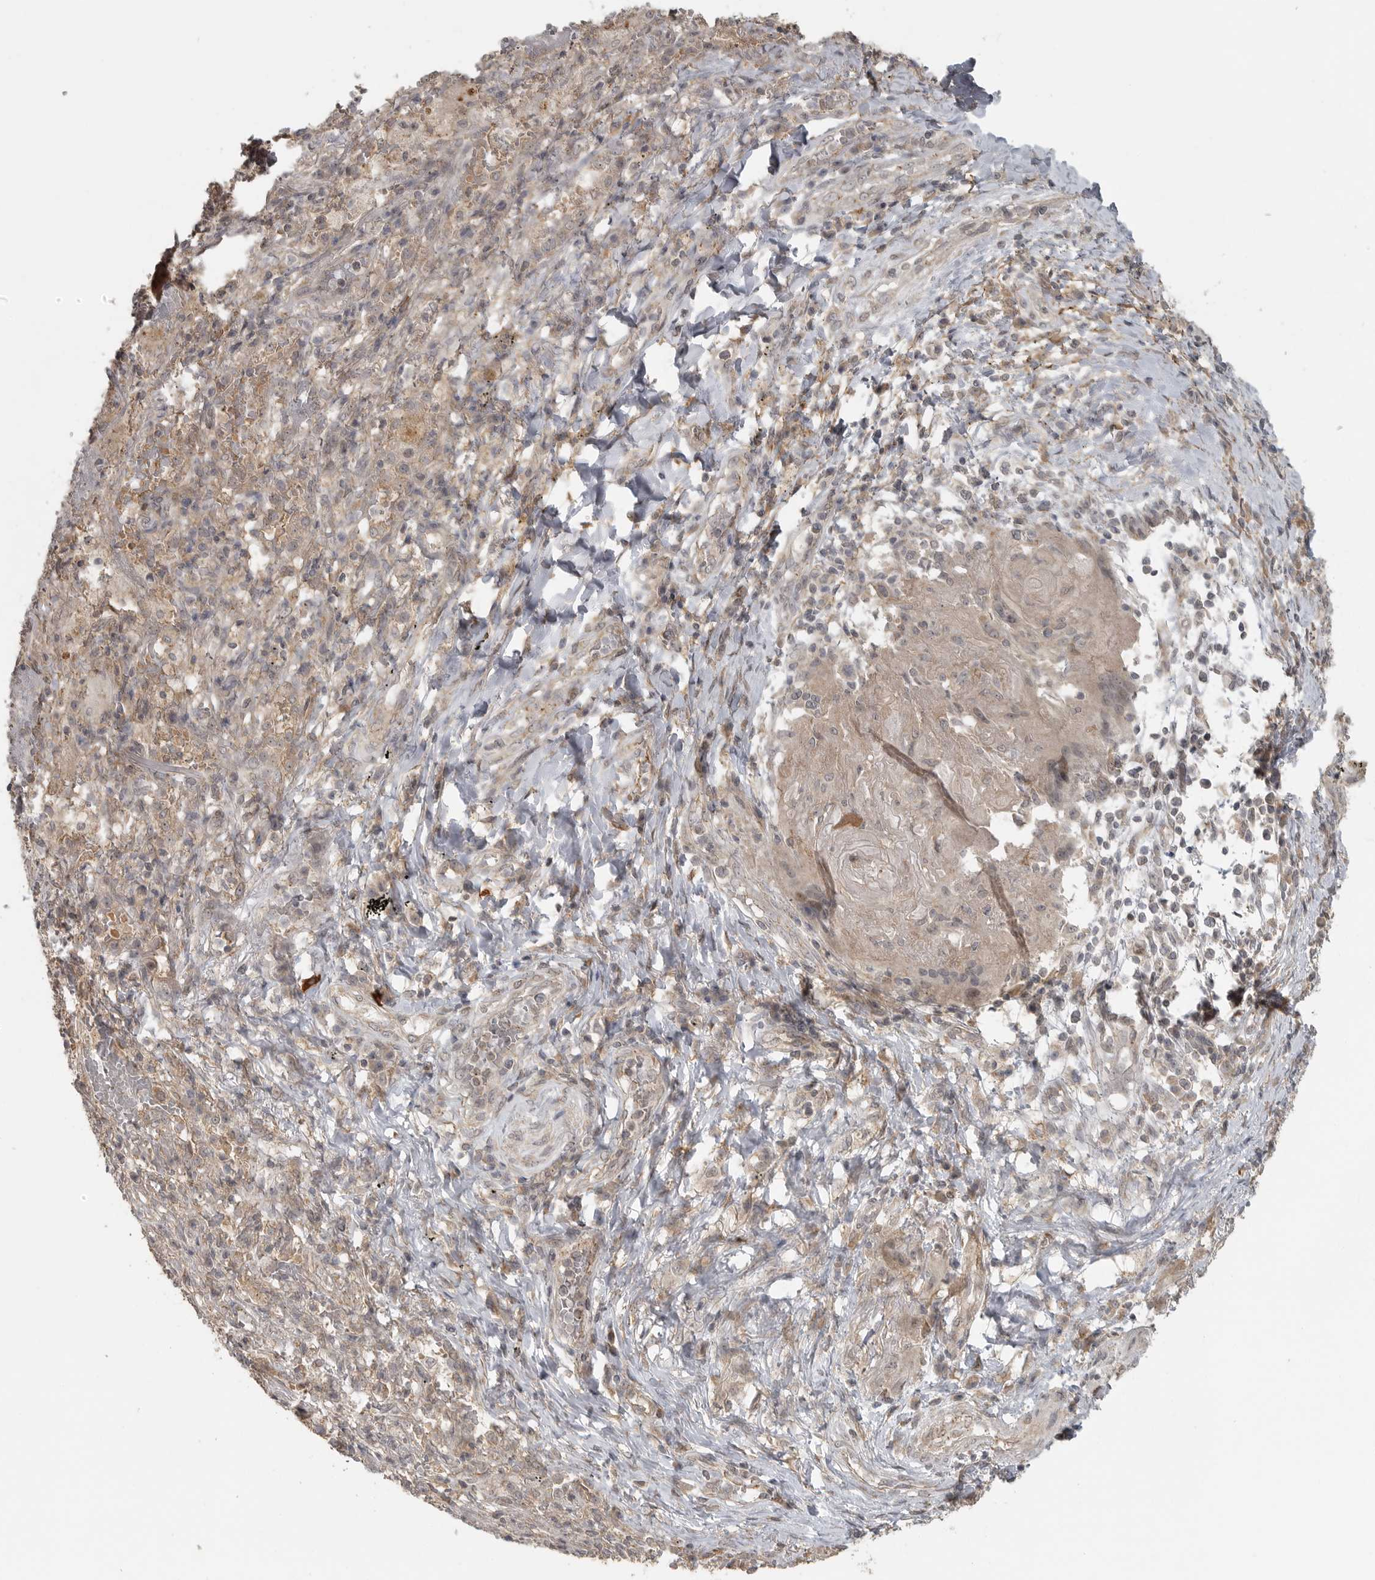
{"staining": {"intensity": "weak", "quantity": "25%-75%", "location": "cytoplasmic/membranous"}, "tissue": "lung cancer", "cell_type": "Tumor cells", "image_type": "cancer", "snomed": [{"axis": "morphology", "description": "Squamous cell carcinoma, NOS"}, {"axis": "topography", "description": "Lung"}], "caption": "Tumor cells demonstrate low levels of weak cytoplasmic/membranous staining in about 25%-75% of cells in human lung squamous cell carcinoma.", "gene": "LLGL1", "patient": {"sex": "male", "age": 61}}